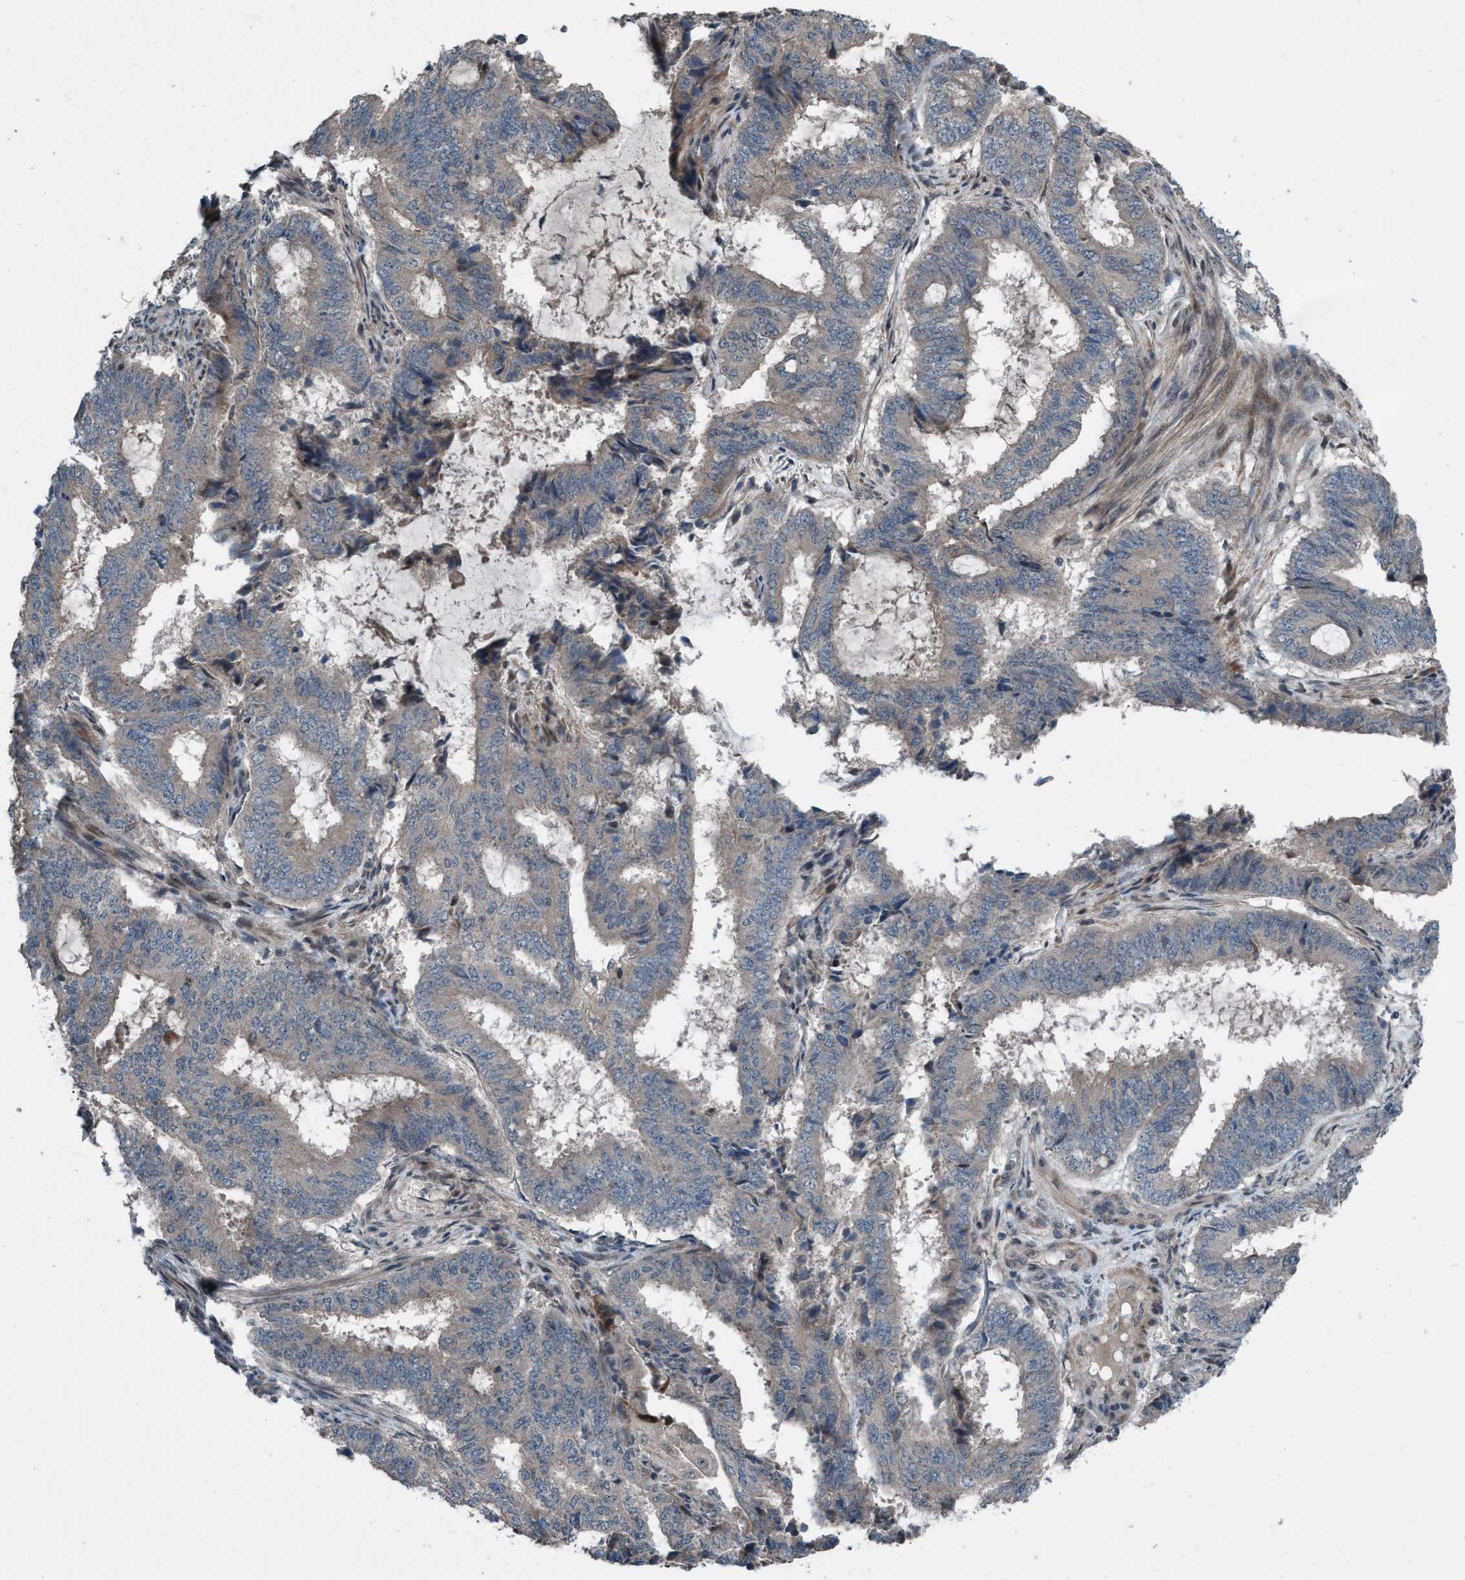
{"staining": {"intensity": "negative", "quantity": "none", "location": "none"}, "tissue": "endometrial cancer", "cell_type": "Tumor cells", "image_type": "cancer", "snomed": [{"axis": "morphology", "description": "Adenocarcinoma, NOS"}, {"axis": "topography", "description": "Endometrium"}], "caption": "Immunohistochemical staining of endometrial cancer (adenocarcinoma) exhibits no significant expression in tumor cells.", "gene": "NISCH", "patient": {"sex": "female", "age": 51}}